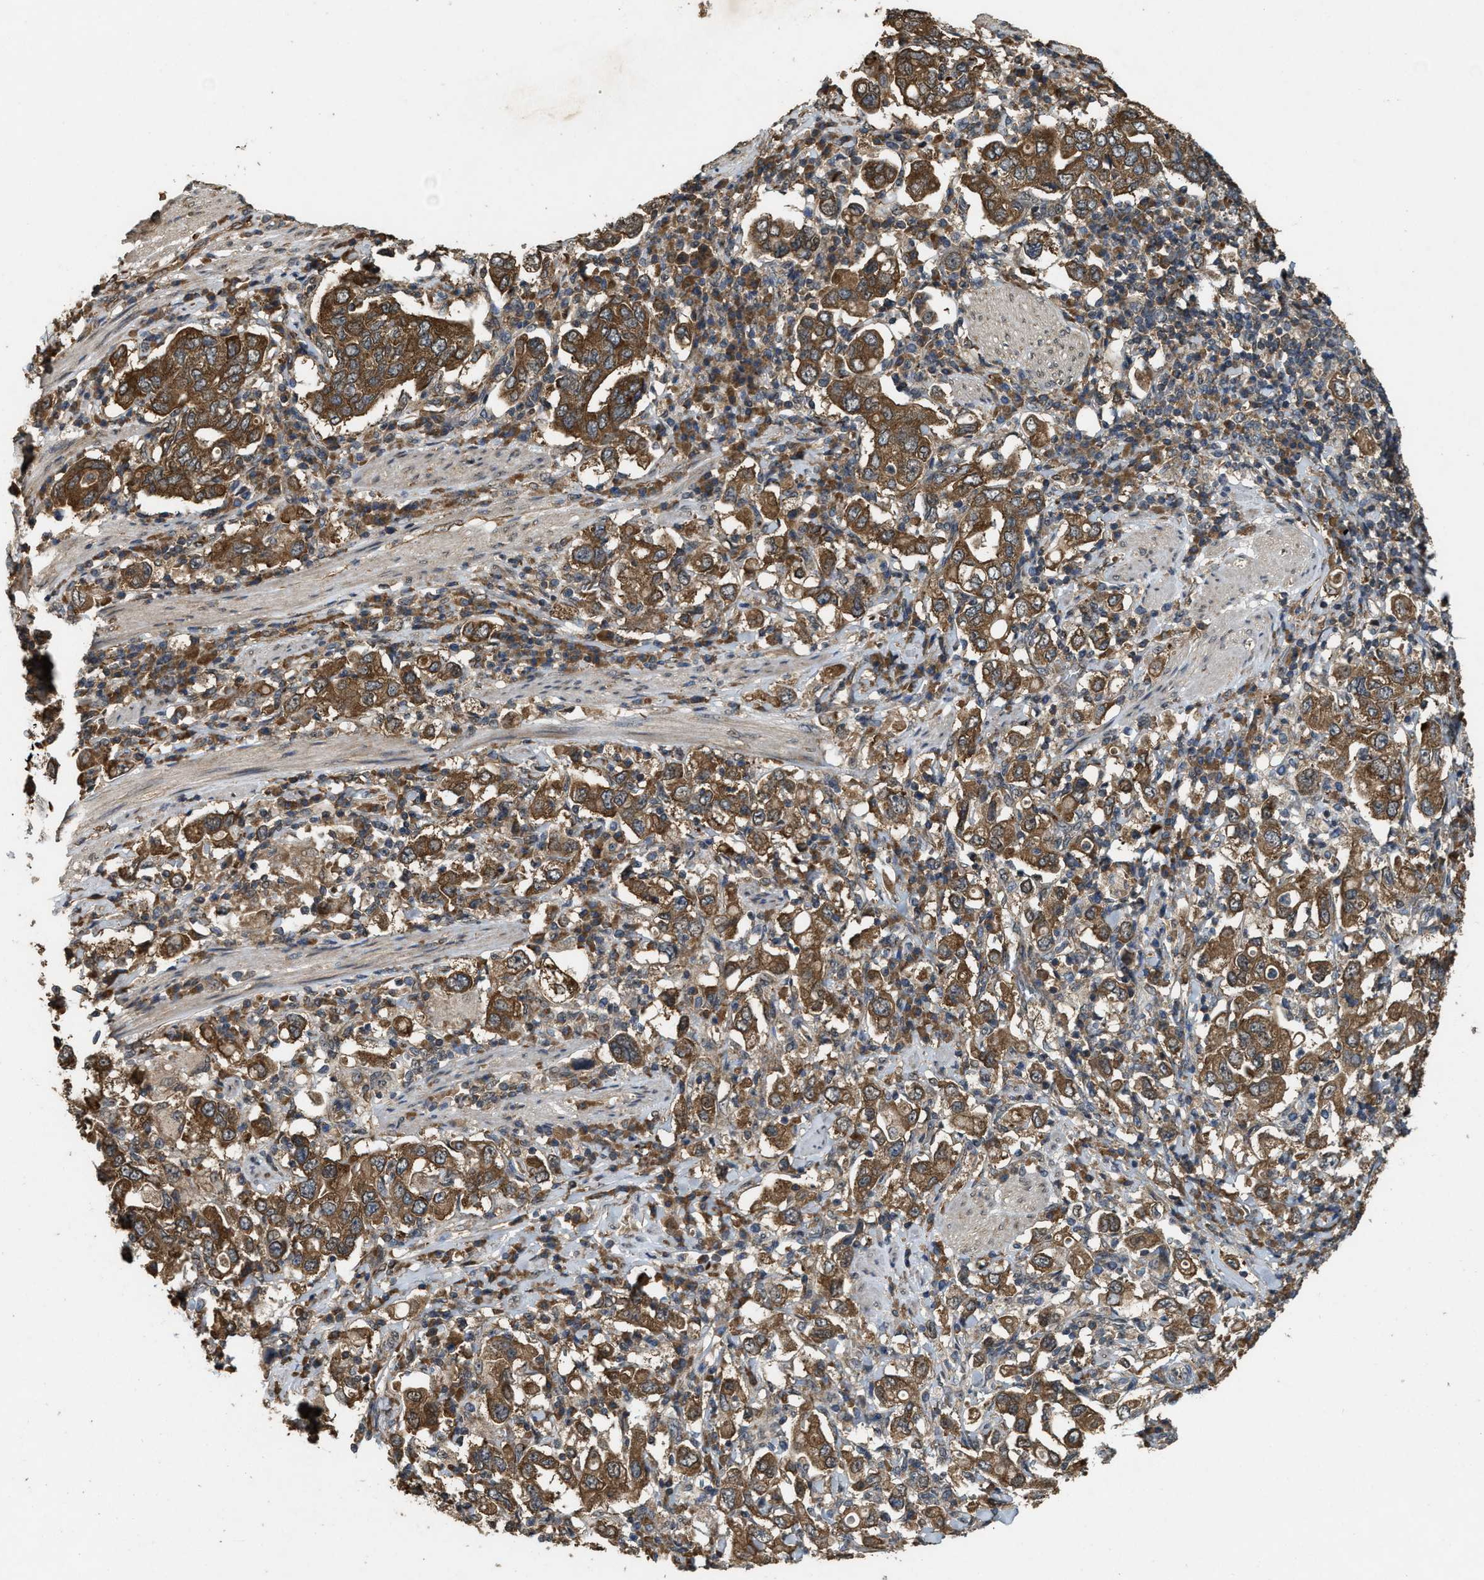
{"staining": {"intensity": "moderate", "quantity": ">75%", "location": "cytoplasmic/membranous"}, "tissue": "stomach cancer", "cell_type": "Tumor cells", "image_type": "cancer", "snomed": [{"axis": "morphology", "description": "Adenocarcinoma, NOS"}, {"axis": "topography", "description": "Stomach, upper"}], "caption": "DAB (3,3'-diaminobenzidine) immunohistochemical staining of stomach cancer (adenocarcinoma) displays moderate cytoplasmic/membranous protein expression in about >75% of tumor cells.", "gene": "ARHGEF5", "patient": {"sex": "male", "age": 62}}